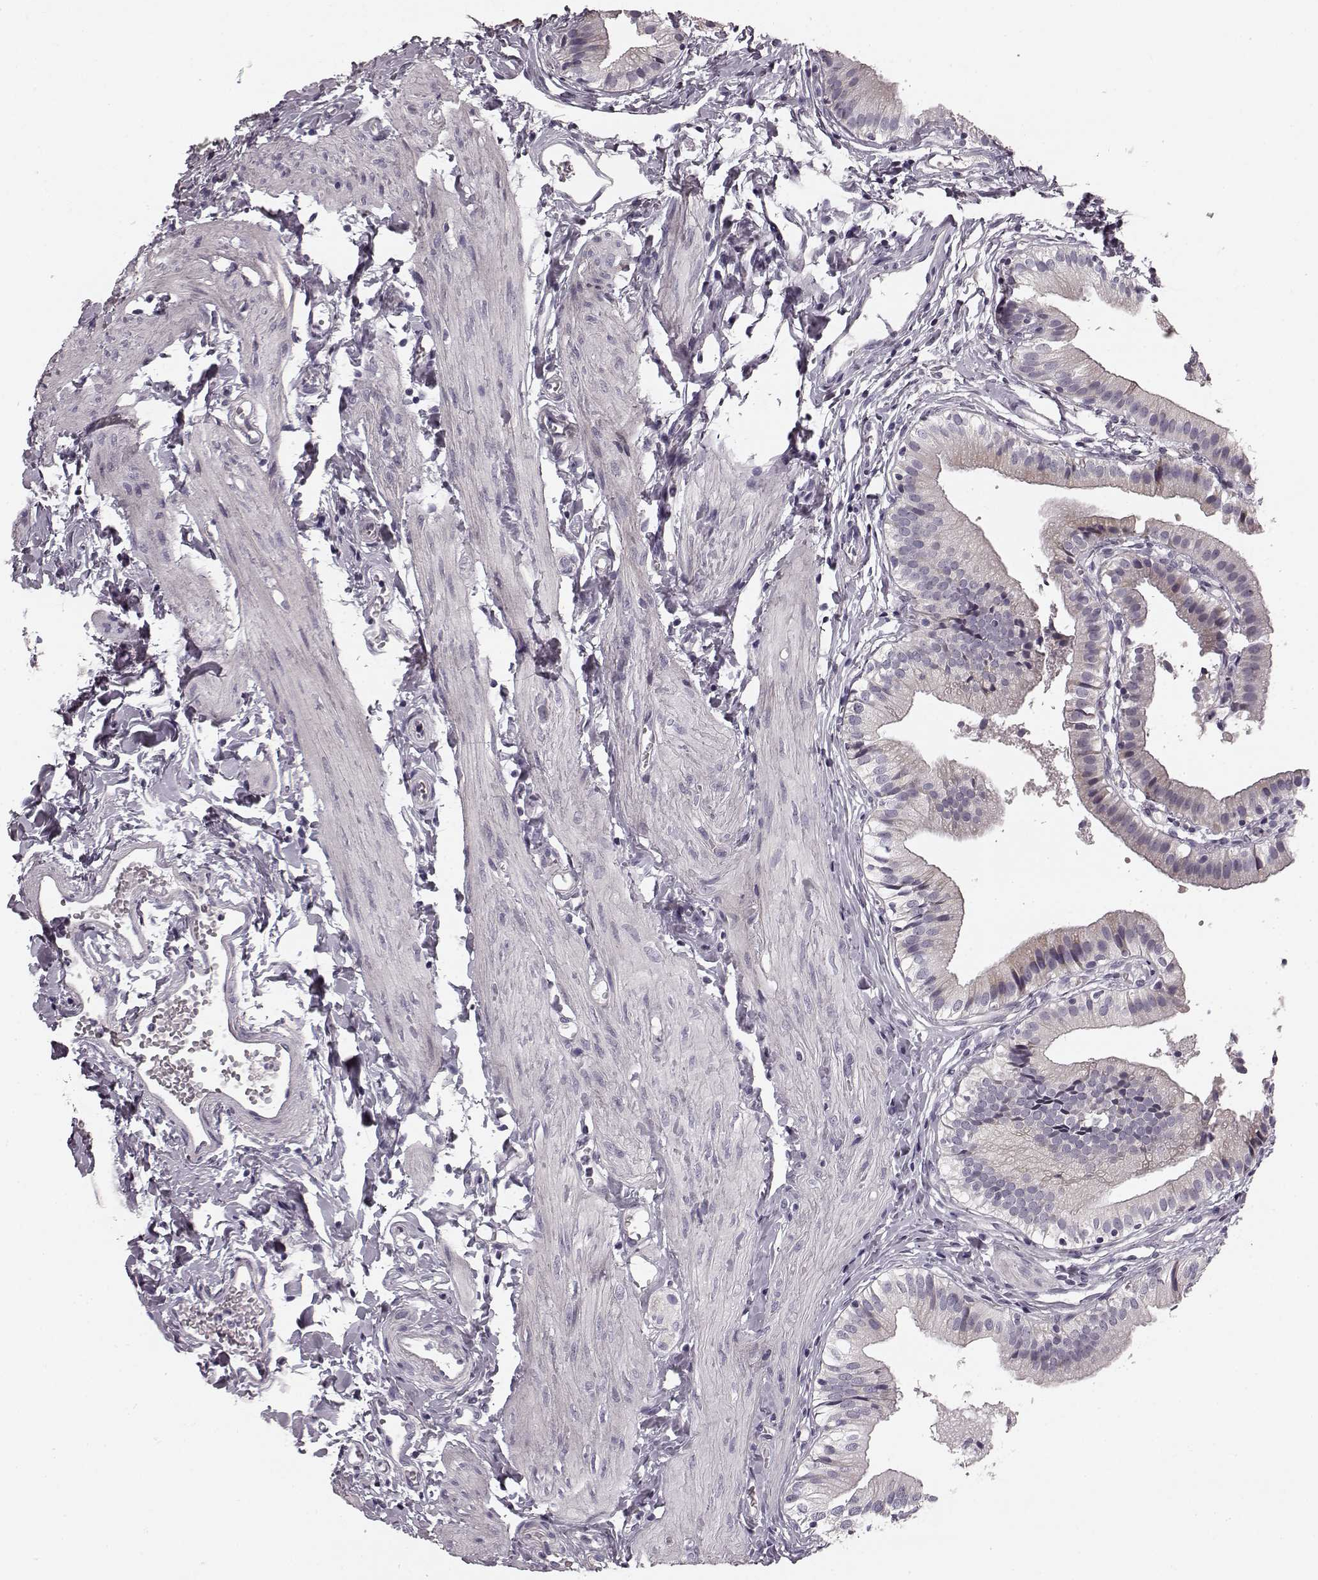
{"staining": {"intensity": "weak", "quantity": "<25%", "location": "cytoplasmic/membranous"}, "tissue": "gallbladder", "cell_type": "Glandular cells", "image_type": "normal", "snomed": [{"axis": "morphology", "description": "Normal tissue, NOS"}, {"axis": "topography", "description": "Gallbladder"}], "caption": "A micrograph of human gallbladder is negative for staining in glandular cells. (Immunohistochemistry (ihc), brightfield microscopy, high magnification).", "gene": "FAM234B", "patient": {"sex": "female", "age": 47}}